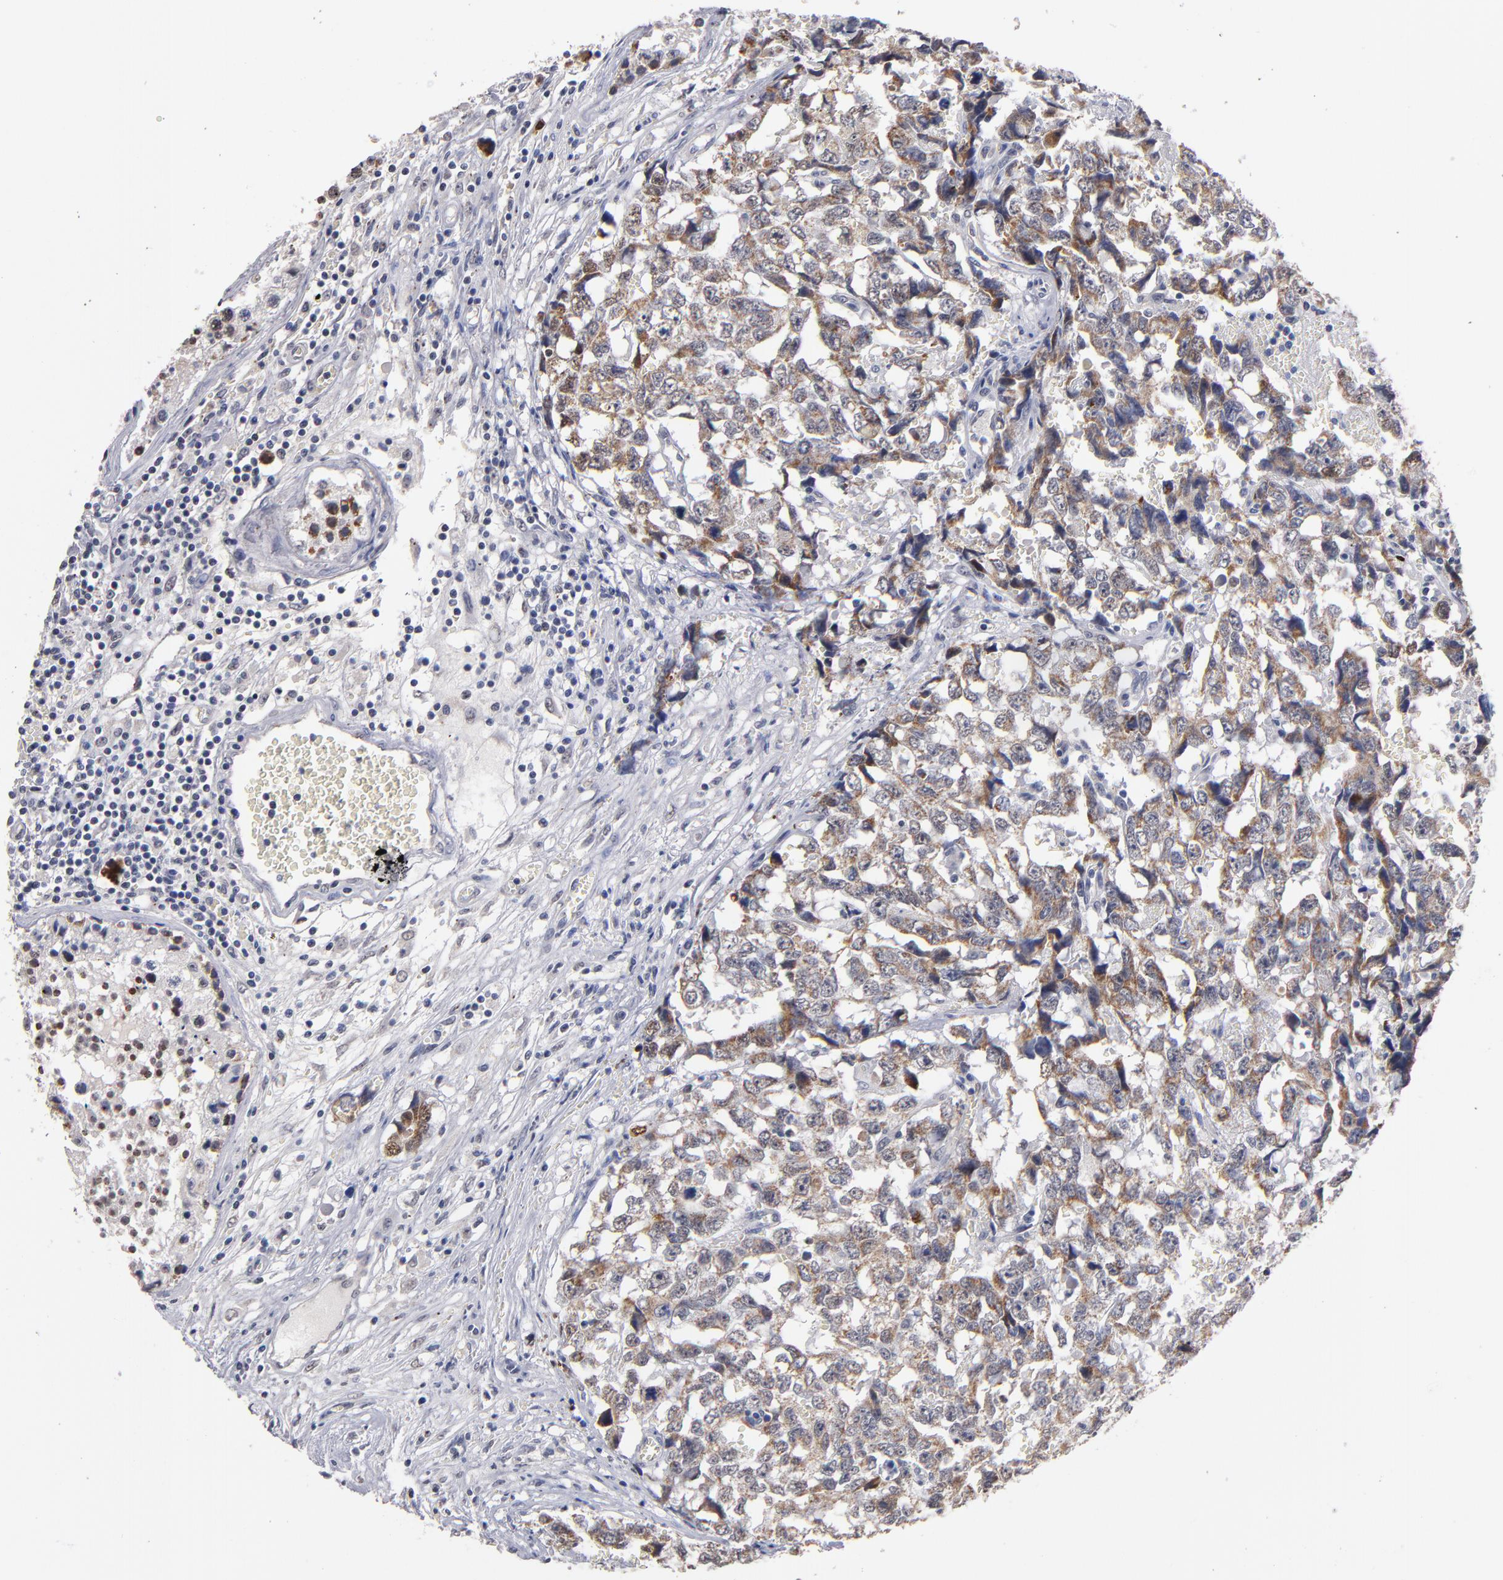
{"staining": {"intensity": "moderate", "quantity": ">75%", "location": "cytoplasmic/membranous"}, "tissue": "testis cancer", "cell_type": "Tumor cells", "image_type": "cancer", "snomed": [{"axis": "morphology", "description": "Carcinoma, Embryonal, NOS"}, {"axis": "topography", "description": "Testis"}], "caption": "This image reveals IHC staining of human testis cancer, with medium moderate cytoplasmic/membranous positivity in approximately >75% of tumor cells.", "gene": "MN1", "patient": {"sex": "male", "age": 31}}